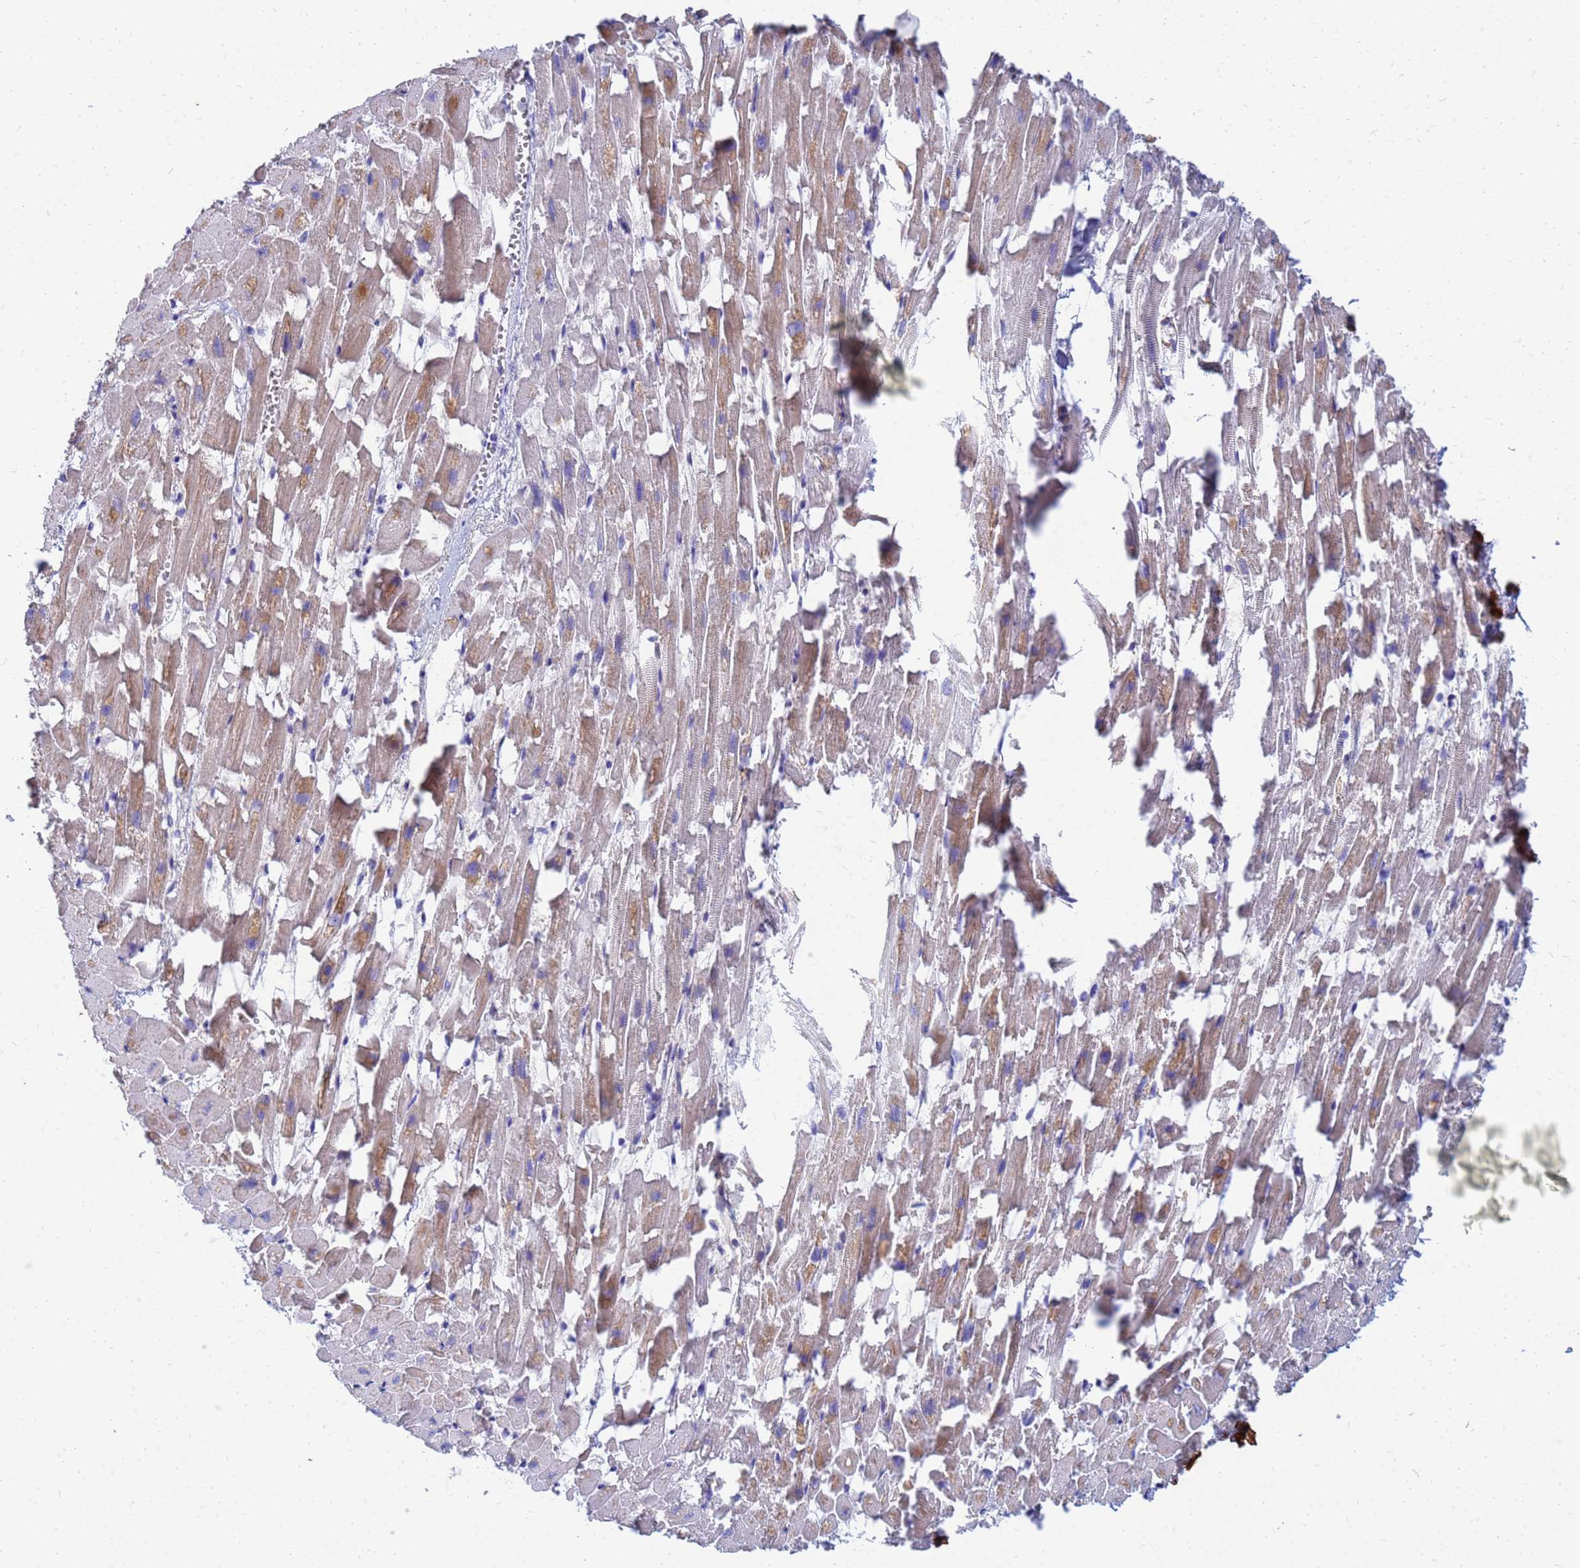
{"staining": {"intensity": "weak", "quantity": ">75%", "location": "cytoplasmic/membranous"}, "tissue": "heart muscle", "cell_type": "Cardiomyocytes", "image_type": "normal", "snomed": [{"axis": "morphology", "description": "Normal tissue, NOS"}, {"axis": "topography", "description": "Heart"}], "caption": "Protein analysis of benign heart muscle shows weak cytoplasmic/membranous staining in approximately >75% of cardiomyocytes.", "gene": "SDR39U1", "patient": {"sex": "female", "age": 64}}